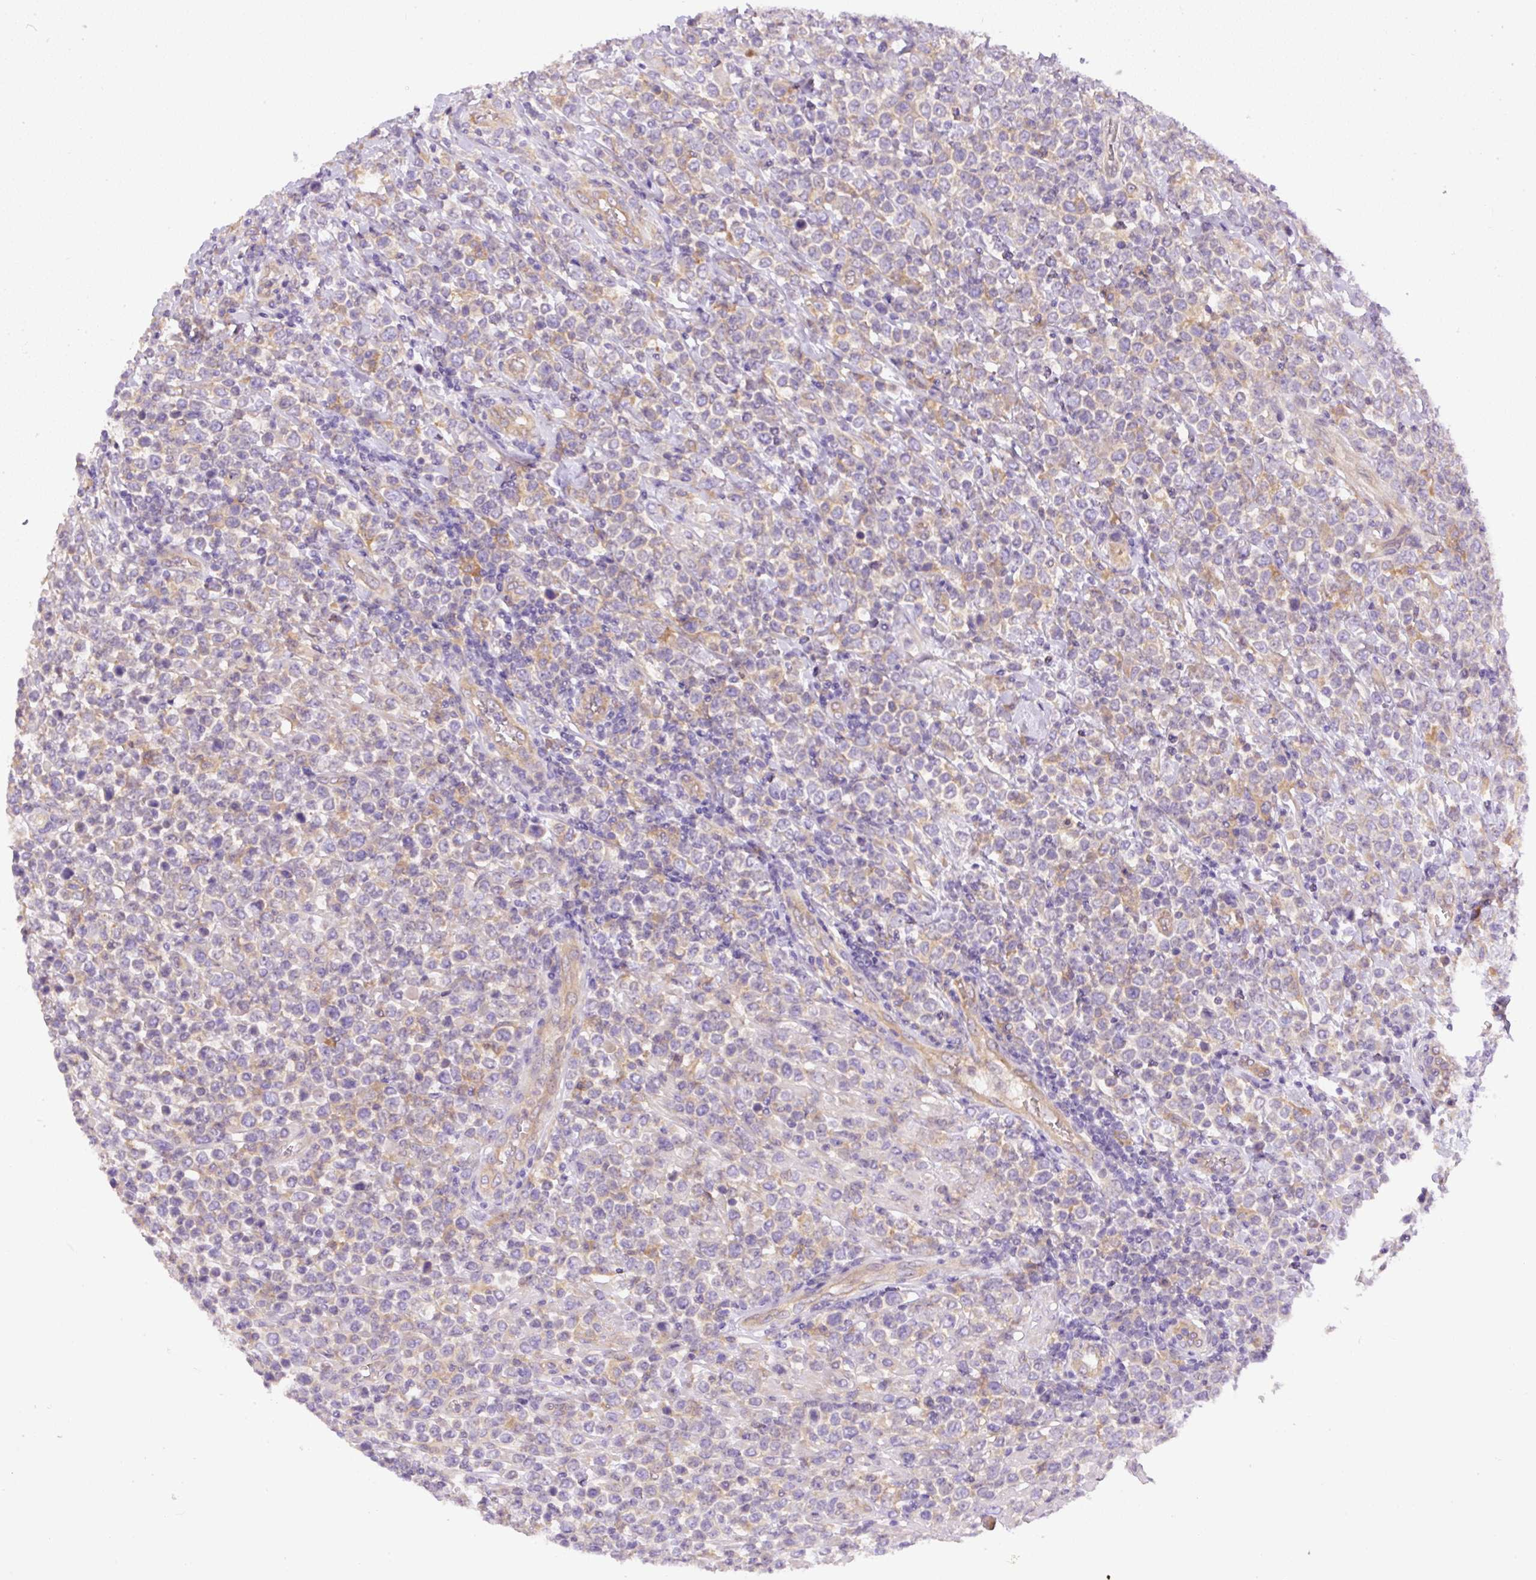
{"staining": {"intensity": "weak", "quantity": "<25%", "location": "cytoplasmic/membranous"}, "tissue": "lymphoma", "cell_type": "Tumor cells", "image_type": "cancer", "snomed": [{"axis": "morphology", "description": "Malignant lymphoma, non-Hodgkin's type, High grade"}, {"axis": "topography", "description": "Soft tissue"}], "caption": "The immunohistochemistry image has no significant staining in tumor cells of lymphoma tissue. (DAB IHC, high magnification).", "gene": "DAPK1", "patient": {"sex": "female", "age": 56}}